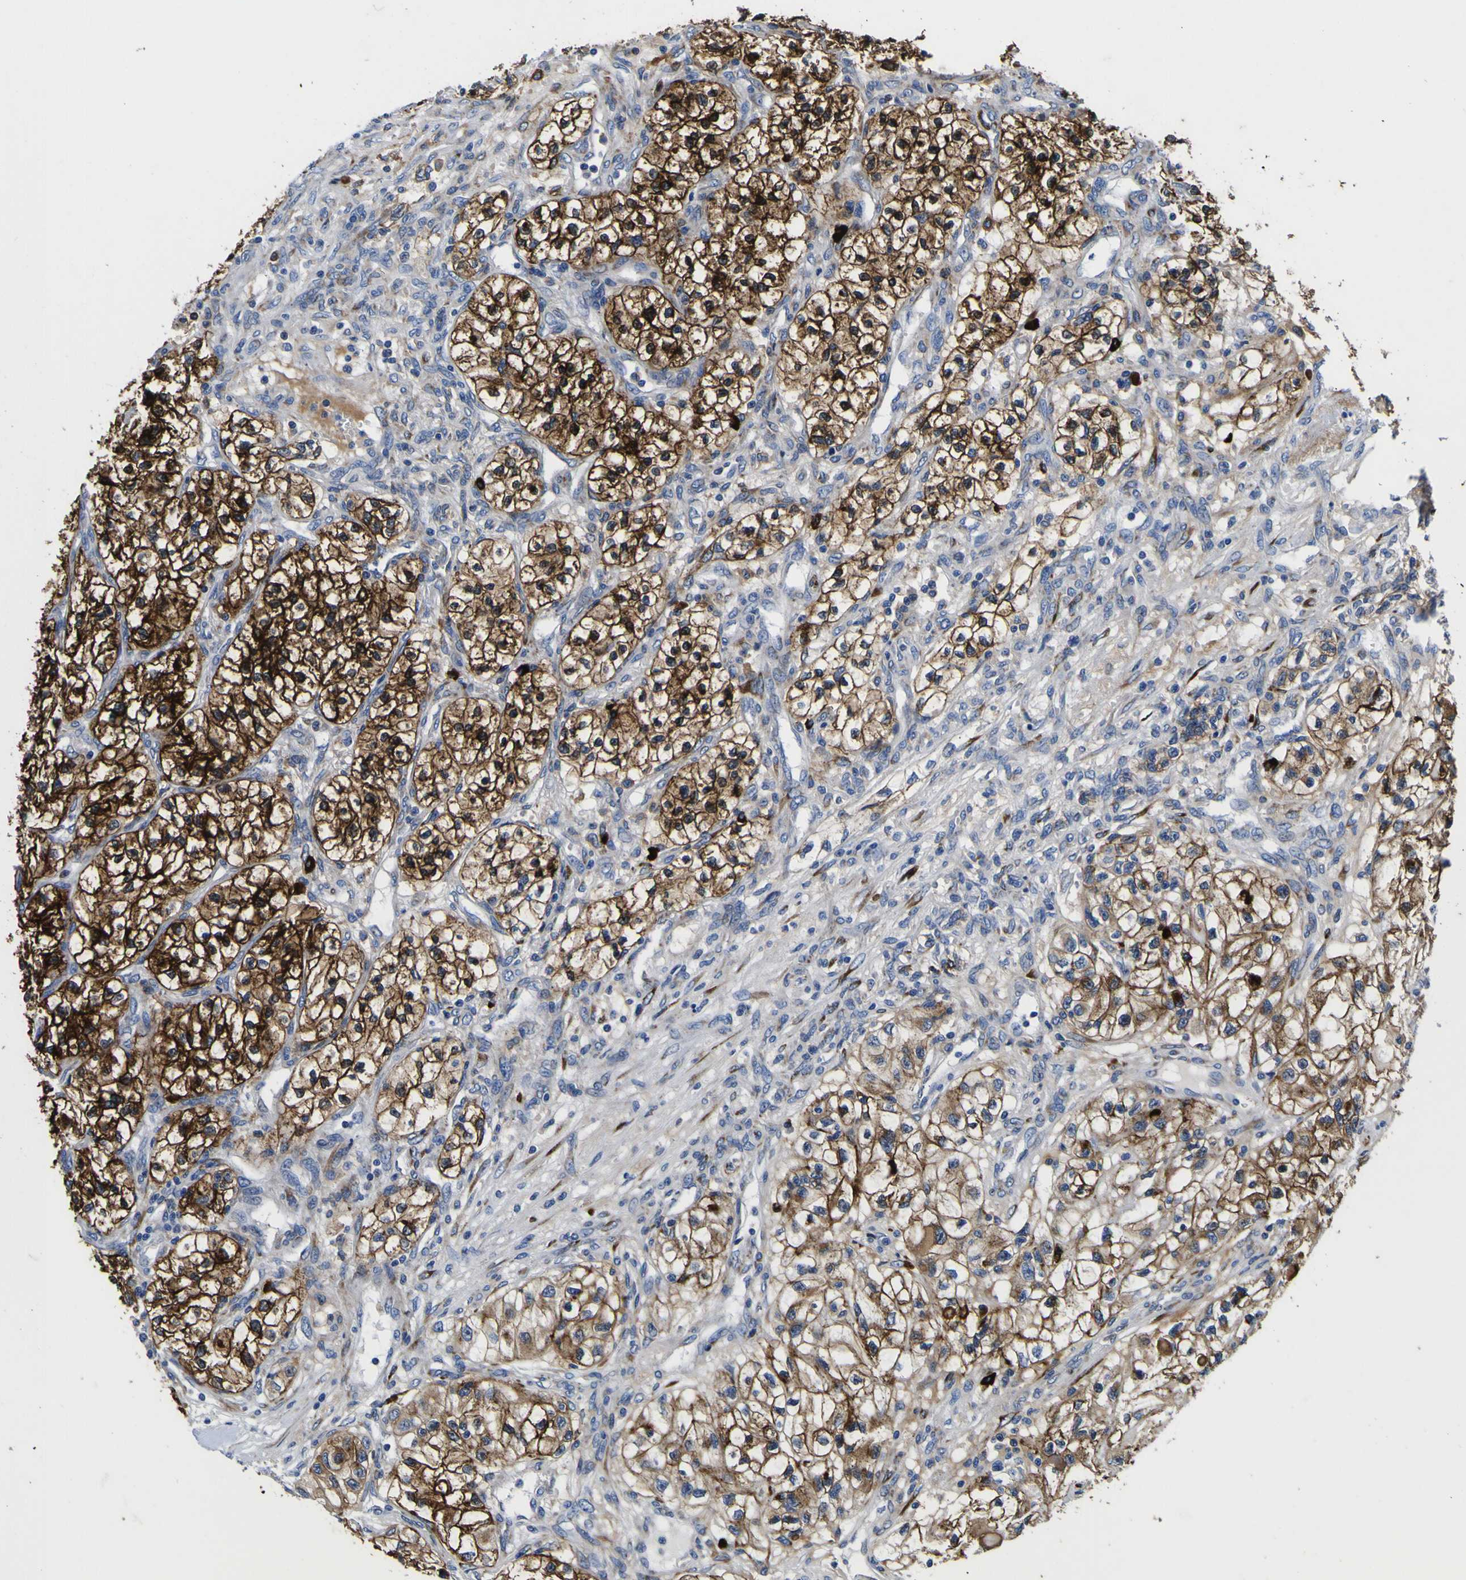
{"staining": {"intensity": "strong", "quantity": ">75%", "location": "cytoplasmic/membranous"}, "tissue": "renal cancer", "cell_type": "Tumor cells", "image_type": "cancer", "snomed": [{"axis": "morphology", "description": "Adenocarcinoma, NOS"}, {"axis": "topography", "description": "Kidney"}], "caption": "This is an image of immunohistochemistry (IHC) staining of renal cancer (adenocarcinoma), which shows strong positivity in the cytoplasmic/membranous of tumor cells.", "gene": "SCD", "patient": {"sex": "female", "age": 57}}